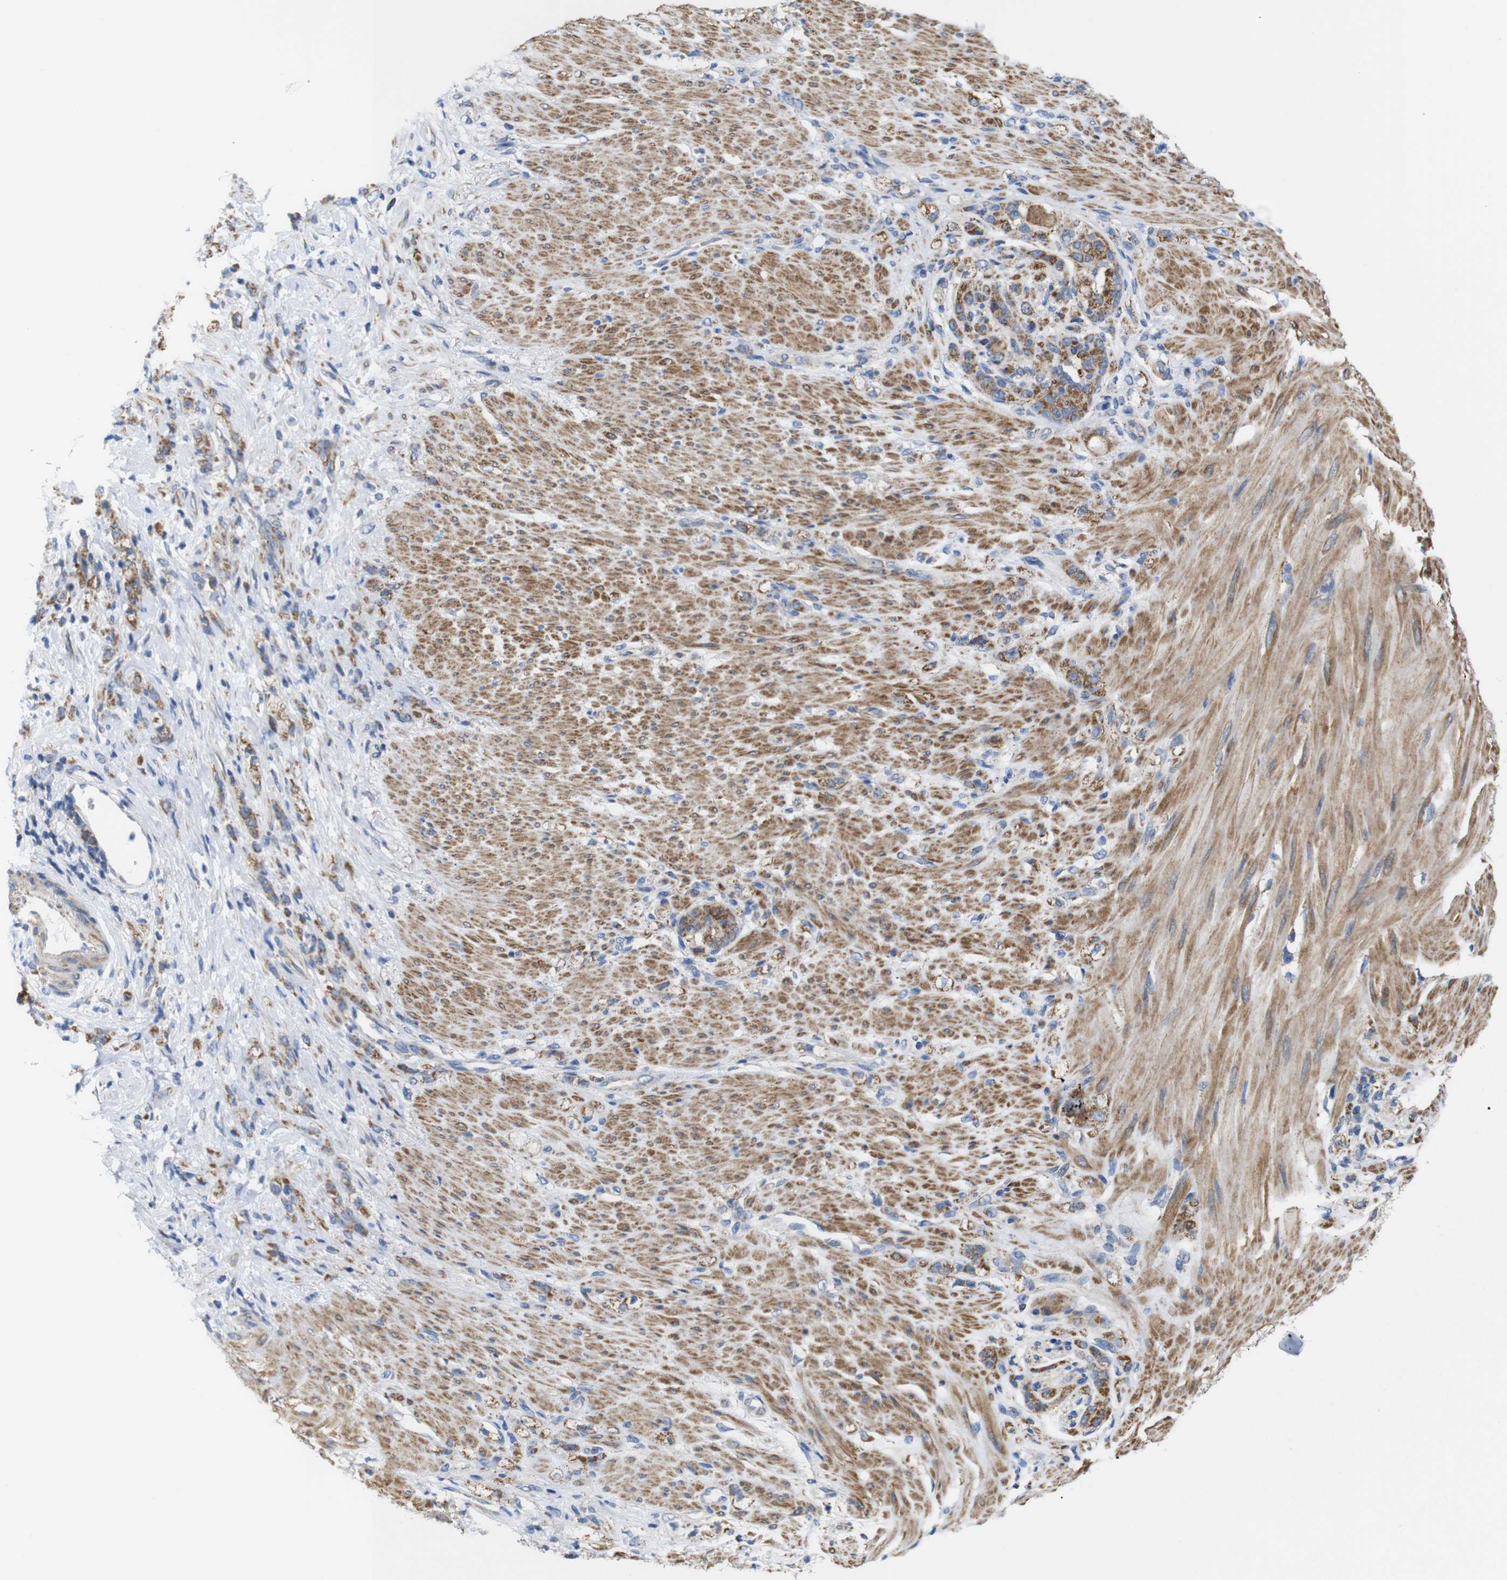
{"staining": {"intensity": "moderate", "quantity": ">75%", "location": "cytoplasmic/membranous"}, "tissue": "stomach cancer", "cell_type": "Tumor cells", "image_type": "cancer", "snomed": [{"axis": "morphology", "description": "Adenocarcinoma, NOS"}, {"axis": "topography", "description": "Stomach"}], "caption": "Stomach cancer stained with a brown dye exhibits moderate cytoplasmic/membranous positive positivity in approximately >75% of tumor cells.", "gene": "FAM171B", "patient": {"sex": "male", "age": 82}}